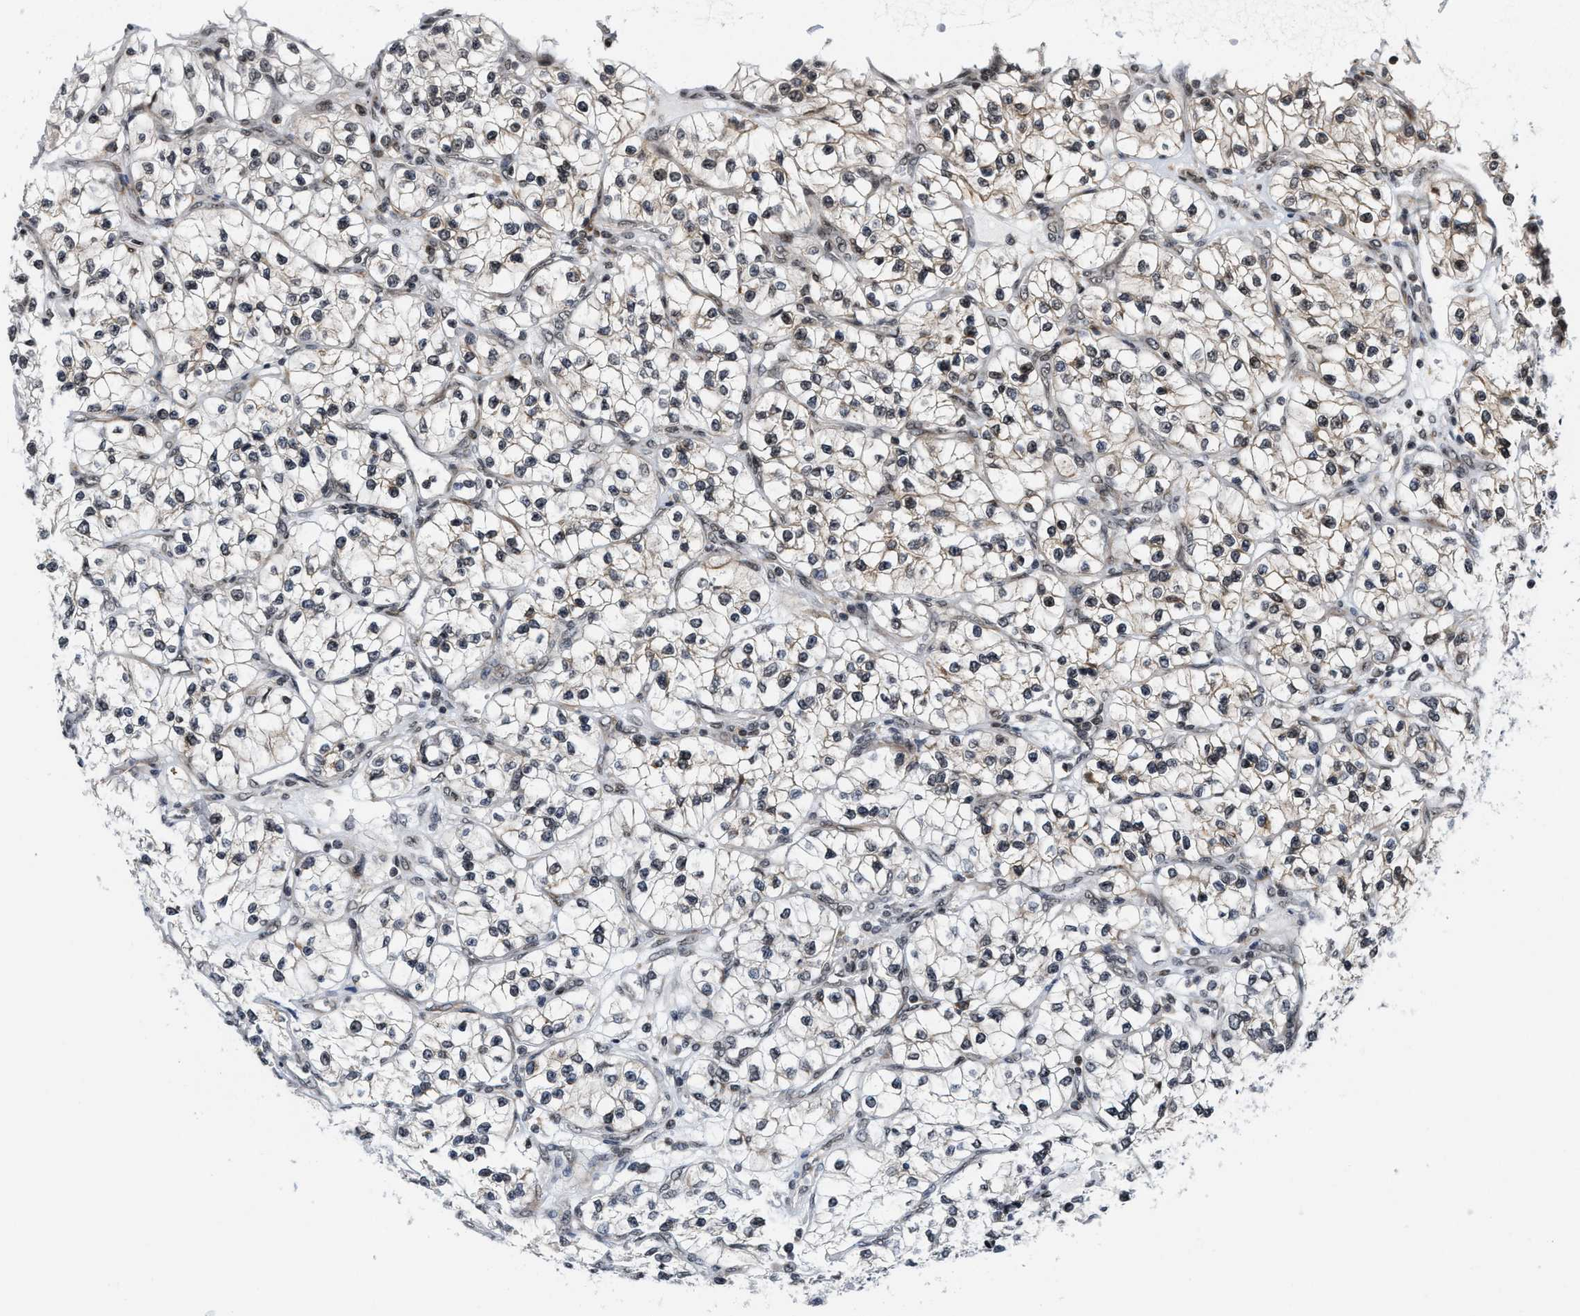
{"staining": {"intensity": "weak", "quantity": "25%-75%", "location": "nuclear"}, "tissue": "renal cancer", "cell_type": "Tumor cells", "image_type": "cancer", "snomed": [{"axis": "morphology", "description": "Adenocarcinoma, NOS"}, {"axis": "topography", "description": "Kidney"}], "caption": "Immunohistochemical staining of human renal cancer demonstrates low levels of weak nuclear staining in about 25%-75% of tumor cells. (brown staining indicates protein expression, while blue staining denotes nuclei).", "gene": "ANKRD6", "patient": {"sex": "female", "age": 57}}